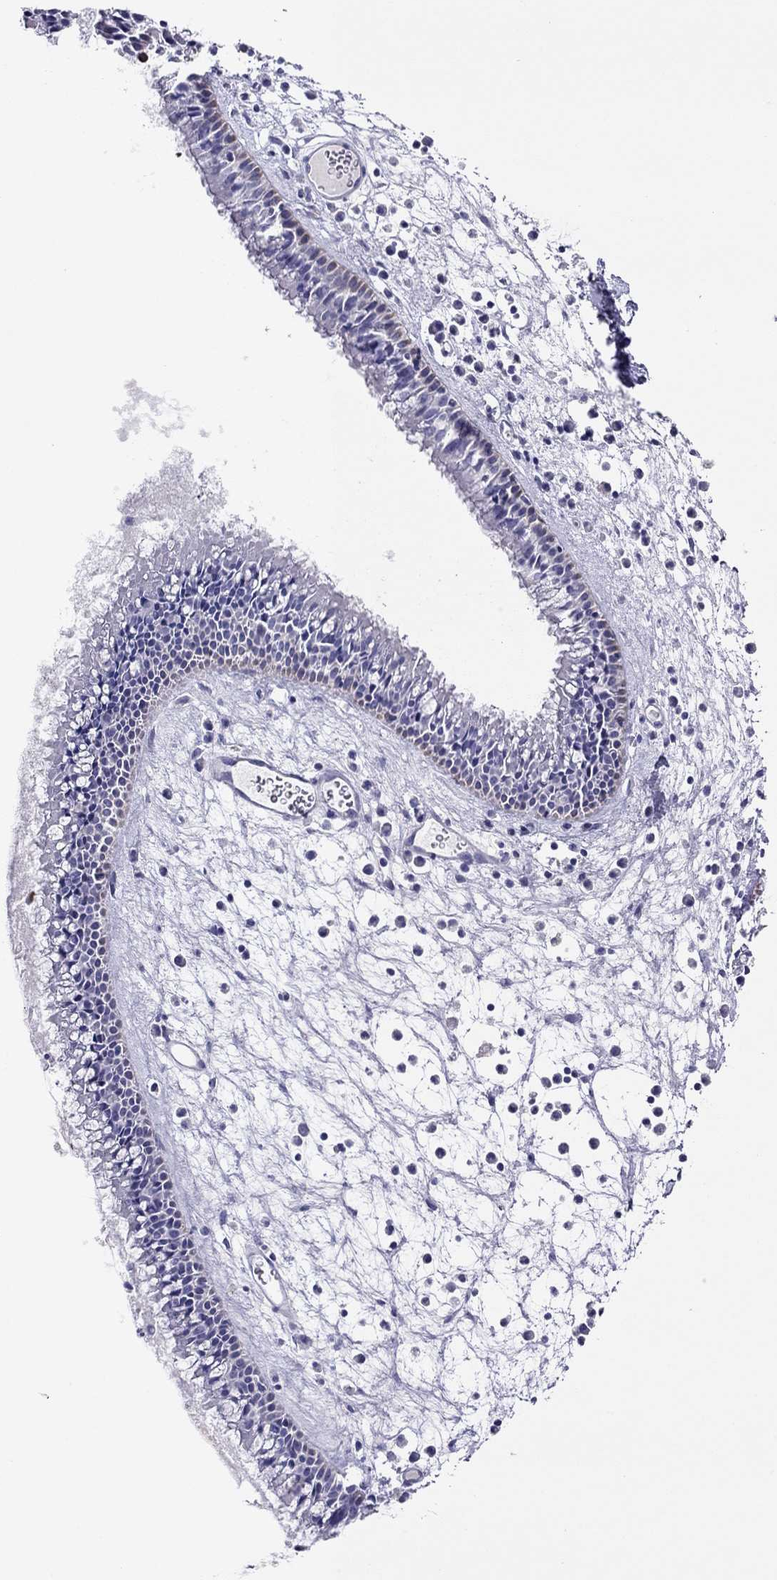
{"staining": {"intensity": "negative", "quantity": "none", "location": "none"}, "tissue": "nasopharynx", "cell_type": "Respiratory epithelial cells", "image_type": "normal", "snomed": [{"axis": "morphology", "description": "Normal tissue, NOS"}, {"axis": "topography", "description": "Nasopharynx"}], "caption": "A high-resolution photomicrograph shows IHC staining of benign nasopharynx, which shows no significant expression in respiratory epithelial cells. Nuclei are stained in blue.", "gene": "CAPNS2", "patient": {"sex": "female", "age": 47}}